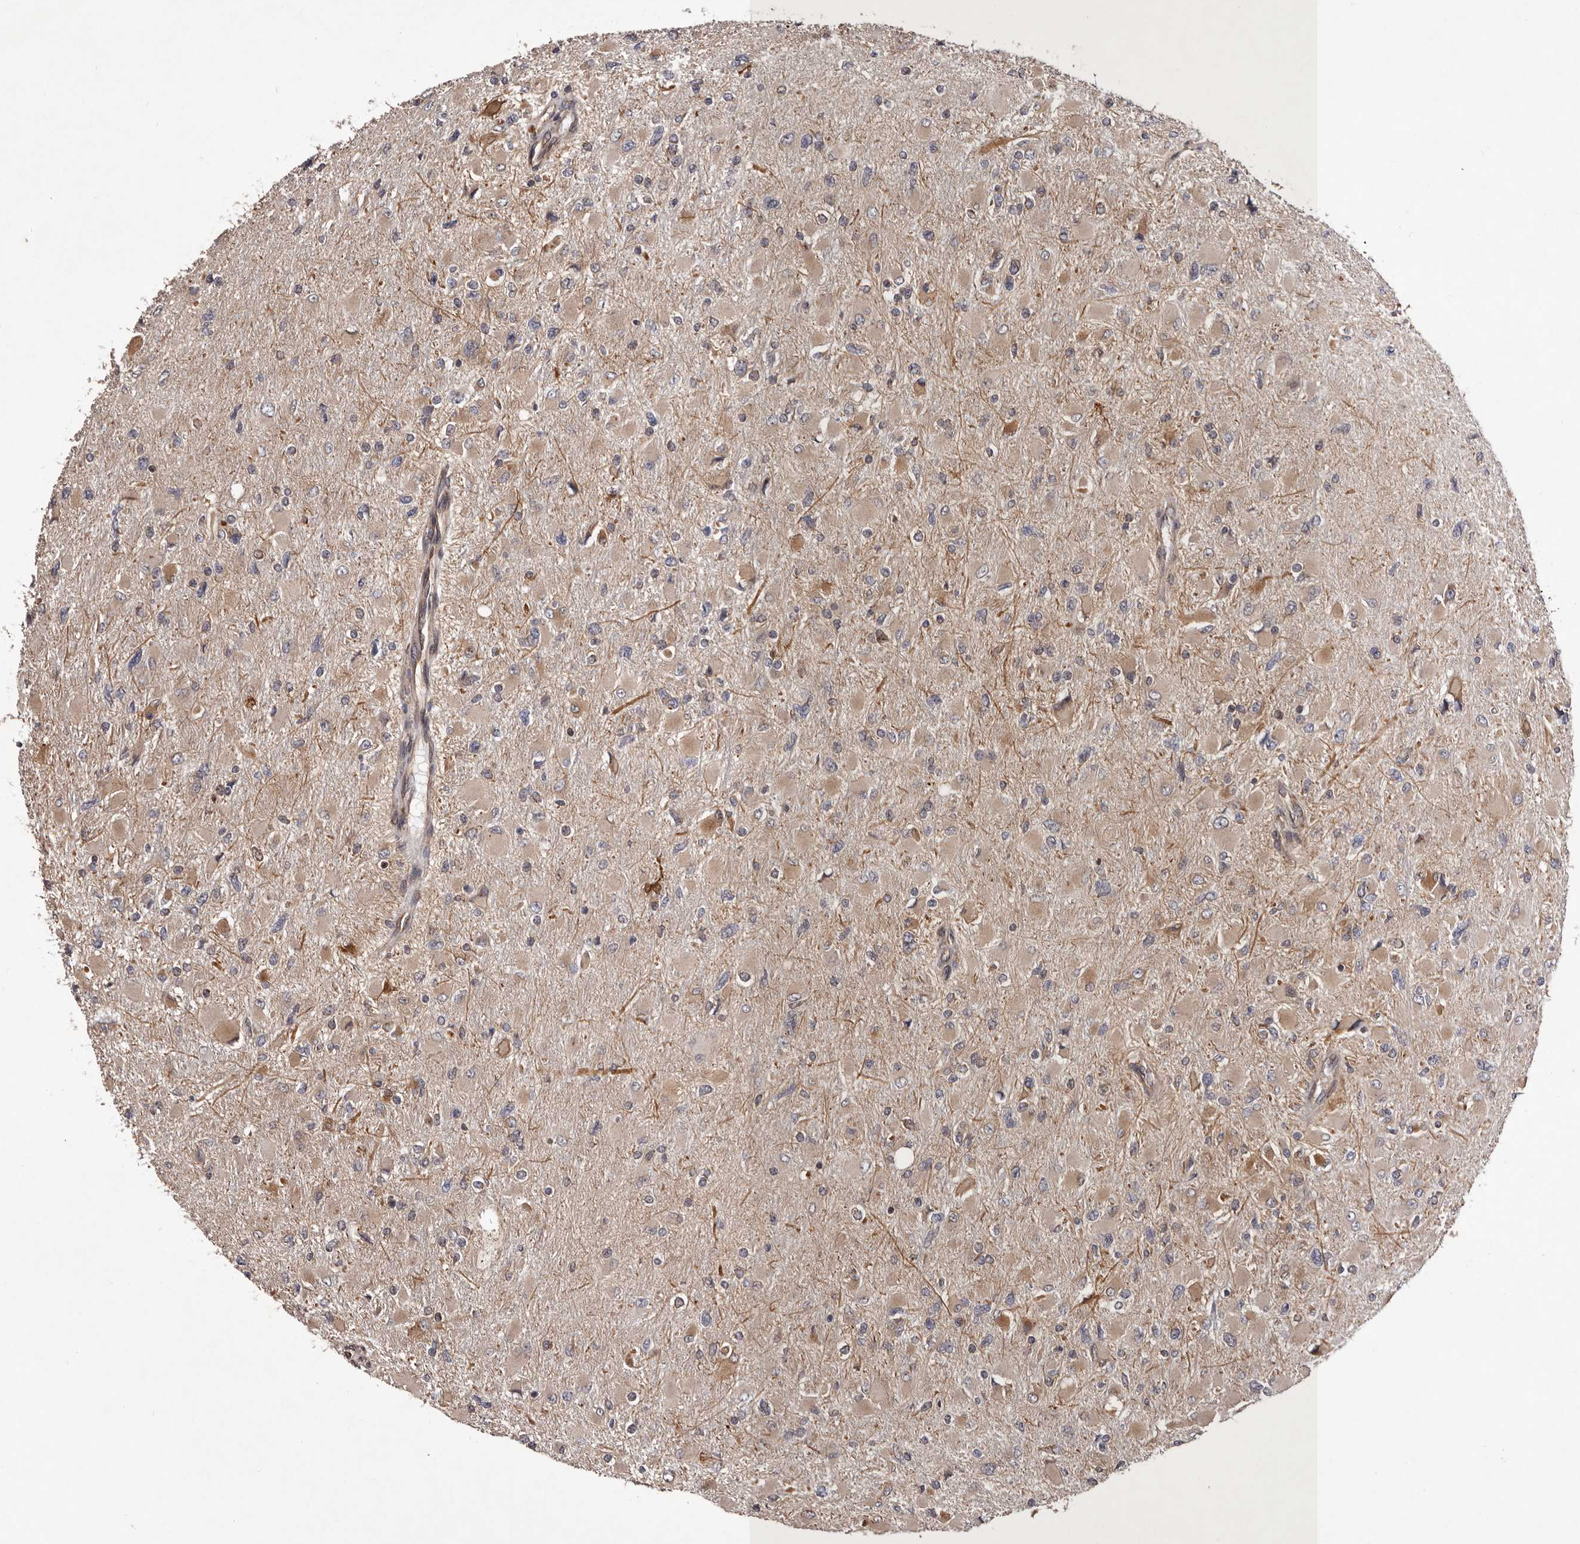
{"staining": {"intensity": "negative", "quantity": "none", "location": "none"}, "tissue": "glioma", "cell_type": "Tumor cells", "image_type": "cancer", "snomed": [{"axis": "morphology", "description": "Glioma, malignant, High grade"}, {"axis": "topography", "description": "Cerebral cortex"}], "caption": "High power microscopy photomicrograph of an immunohistochemistry (IHC) photomicrograph of malignant glioma (high-grade), revealing no significant staining in tumor cells.", "gene": "GADD45B", "patient": {"sex": "female", "age": 36}}